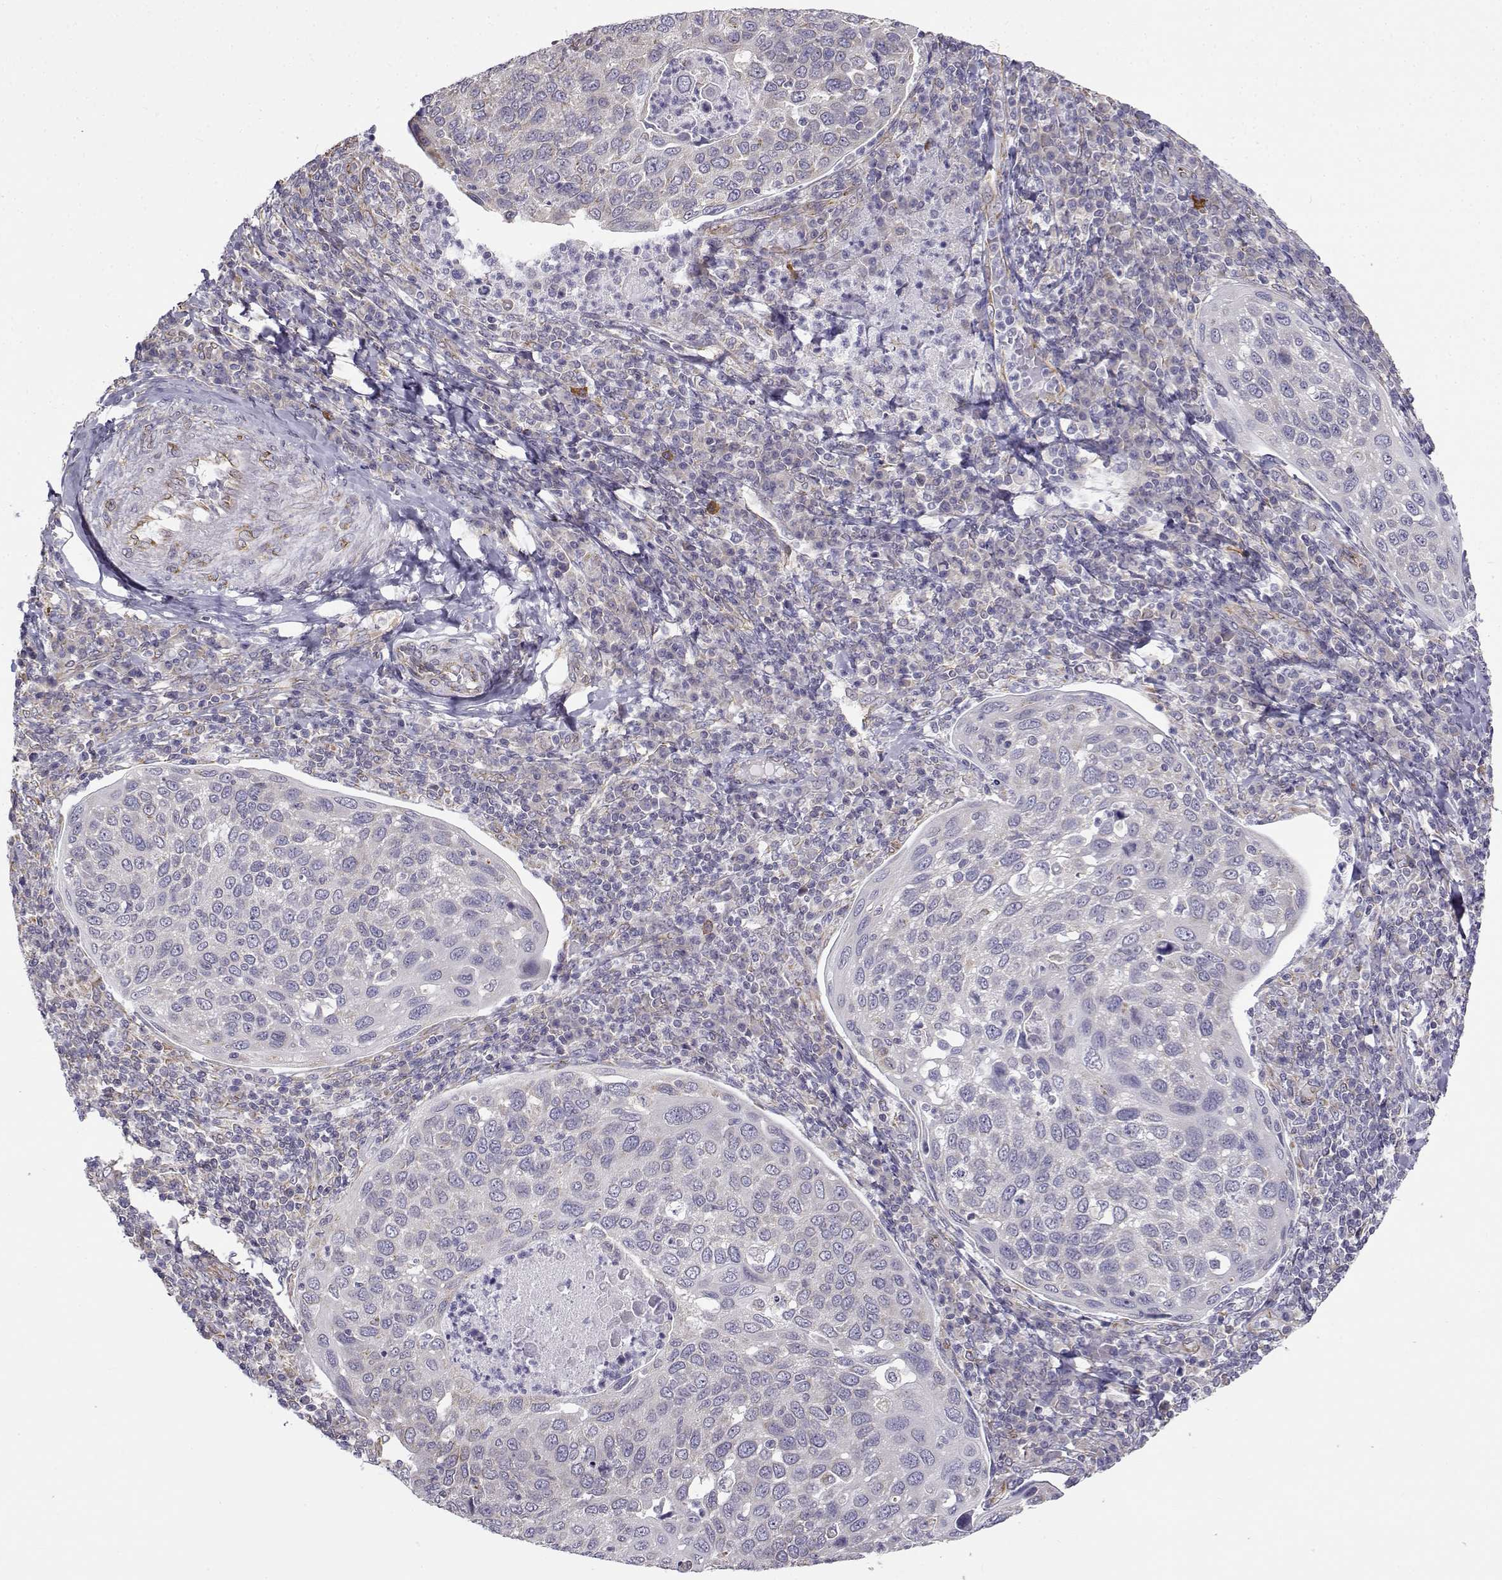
{"staining": {"intensity": "negative", "quantity": "none", "location": "none"}, "tissue": "cervical cancer", "cell_type": "Tumor cells", "image_type": "cancer", "snomed": [{"axis": "morphology", "description": "Squamous cell carcinoma, NOS"}, {"axis": "topography", "description": "Cervix"}], "caption": "There is no significant expression in tumor cells of cervical squamous cell carcinoma.", "gene": "BEND6", "patient": {"sex": "female", "age": 54}}